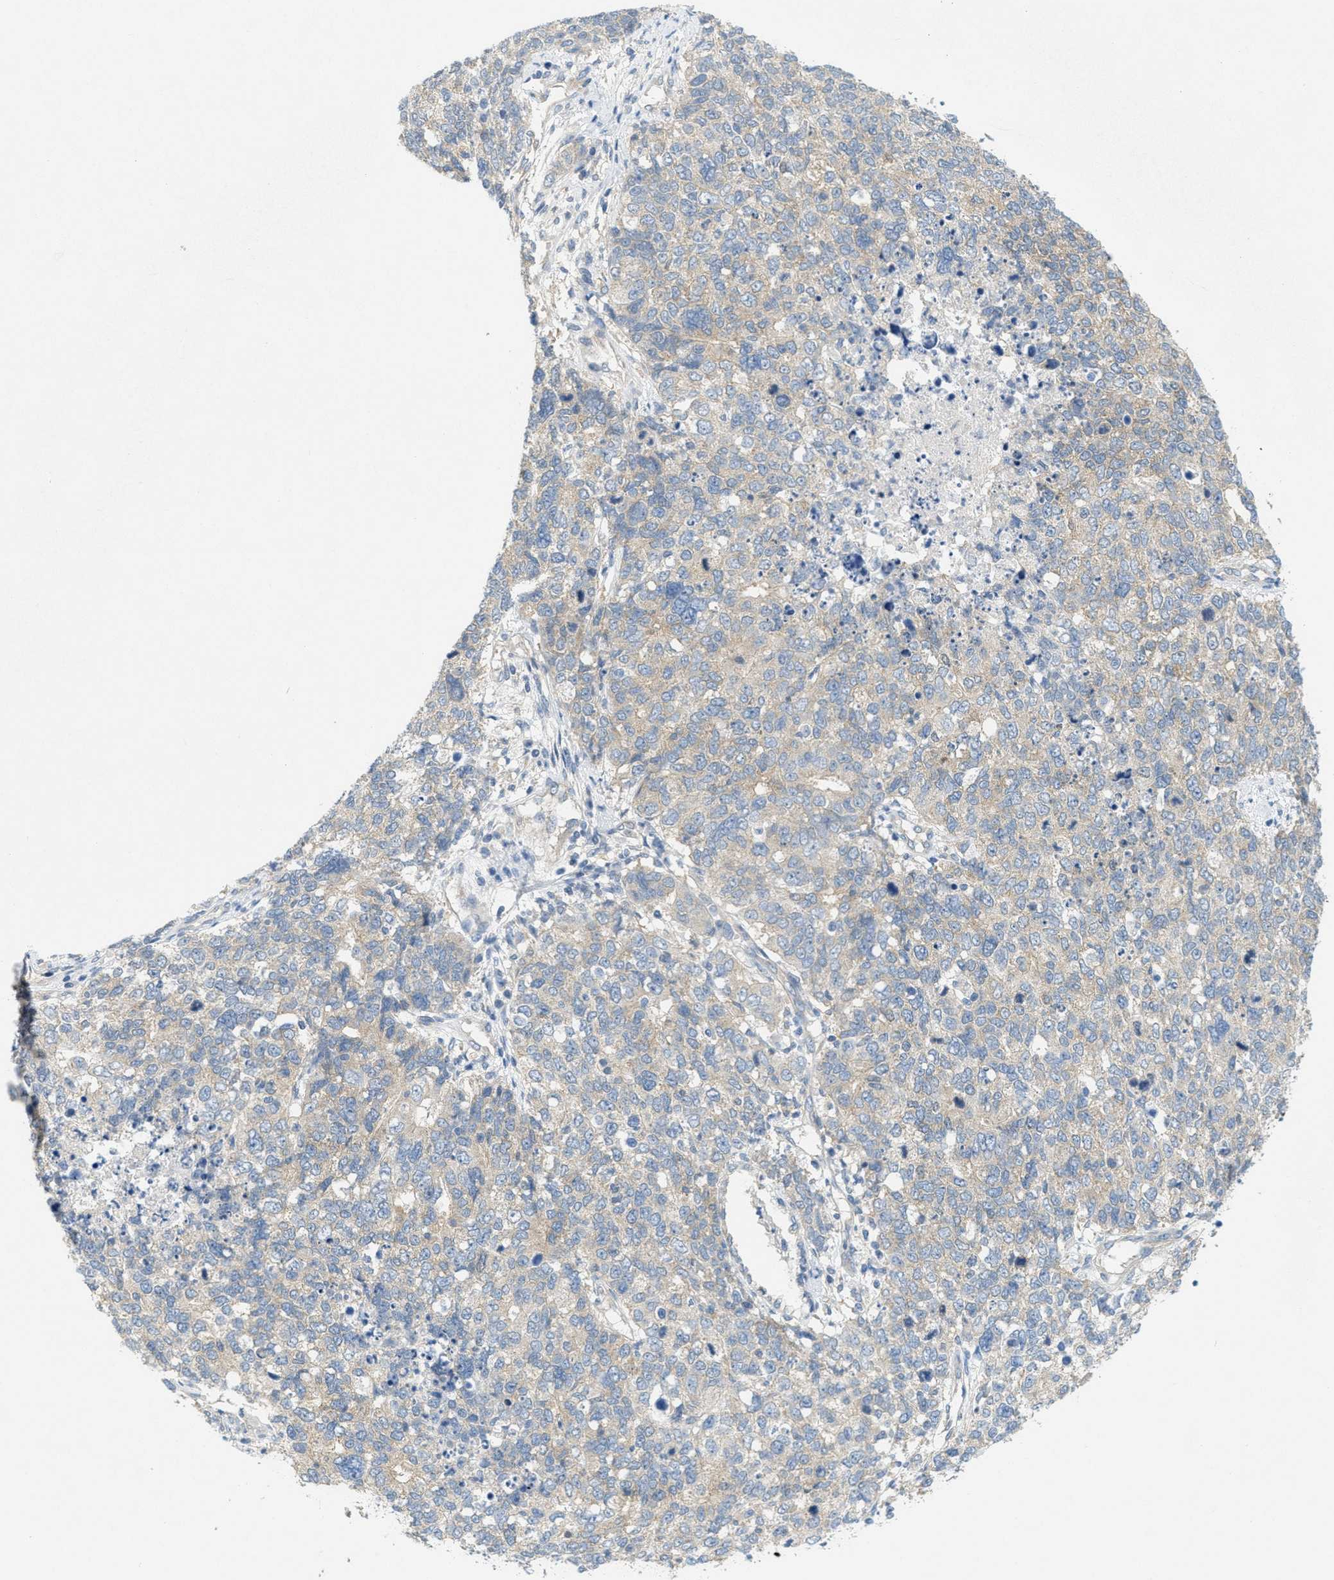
{"staining": {"intensity": "weak", "quantity": "<25%", "location": "cytoplasmic/membranous"}, "tissue": "cervical cancer", "cell_type": "Tumor cells", "image_type": "cancer", "snomed": [{"axis": "morphology", "description": "Squamous cell carcinoma, NOS"}, {"axis": "topography", "description": "Cervix"}], "caption": "Tumor cells are negative for brown protein staining in cervical cancer (squamous cell carcinoma). The staining was performed using DAB (3,3'-diaminobenzidine) to visualize the protein expression in brown, while the nuclei were stained in blue with hematoxylin (Magnification: 20x).", "gene": "ZFYVE9", "patient": {"sex": "female", "age": 63}}